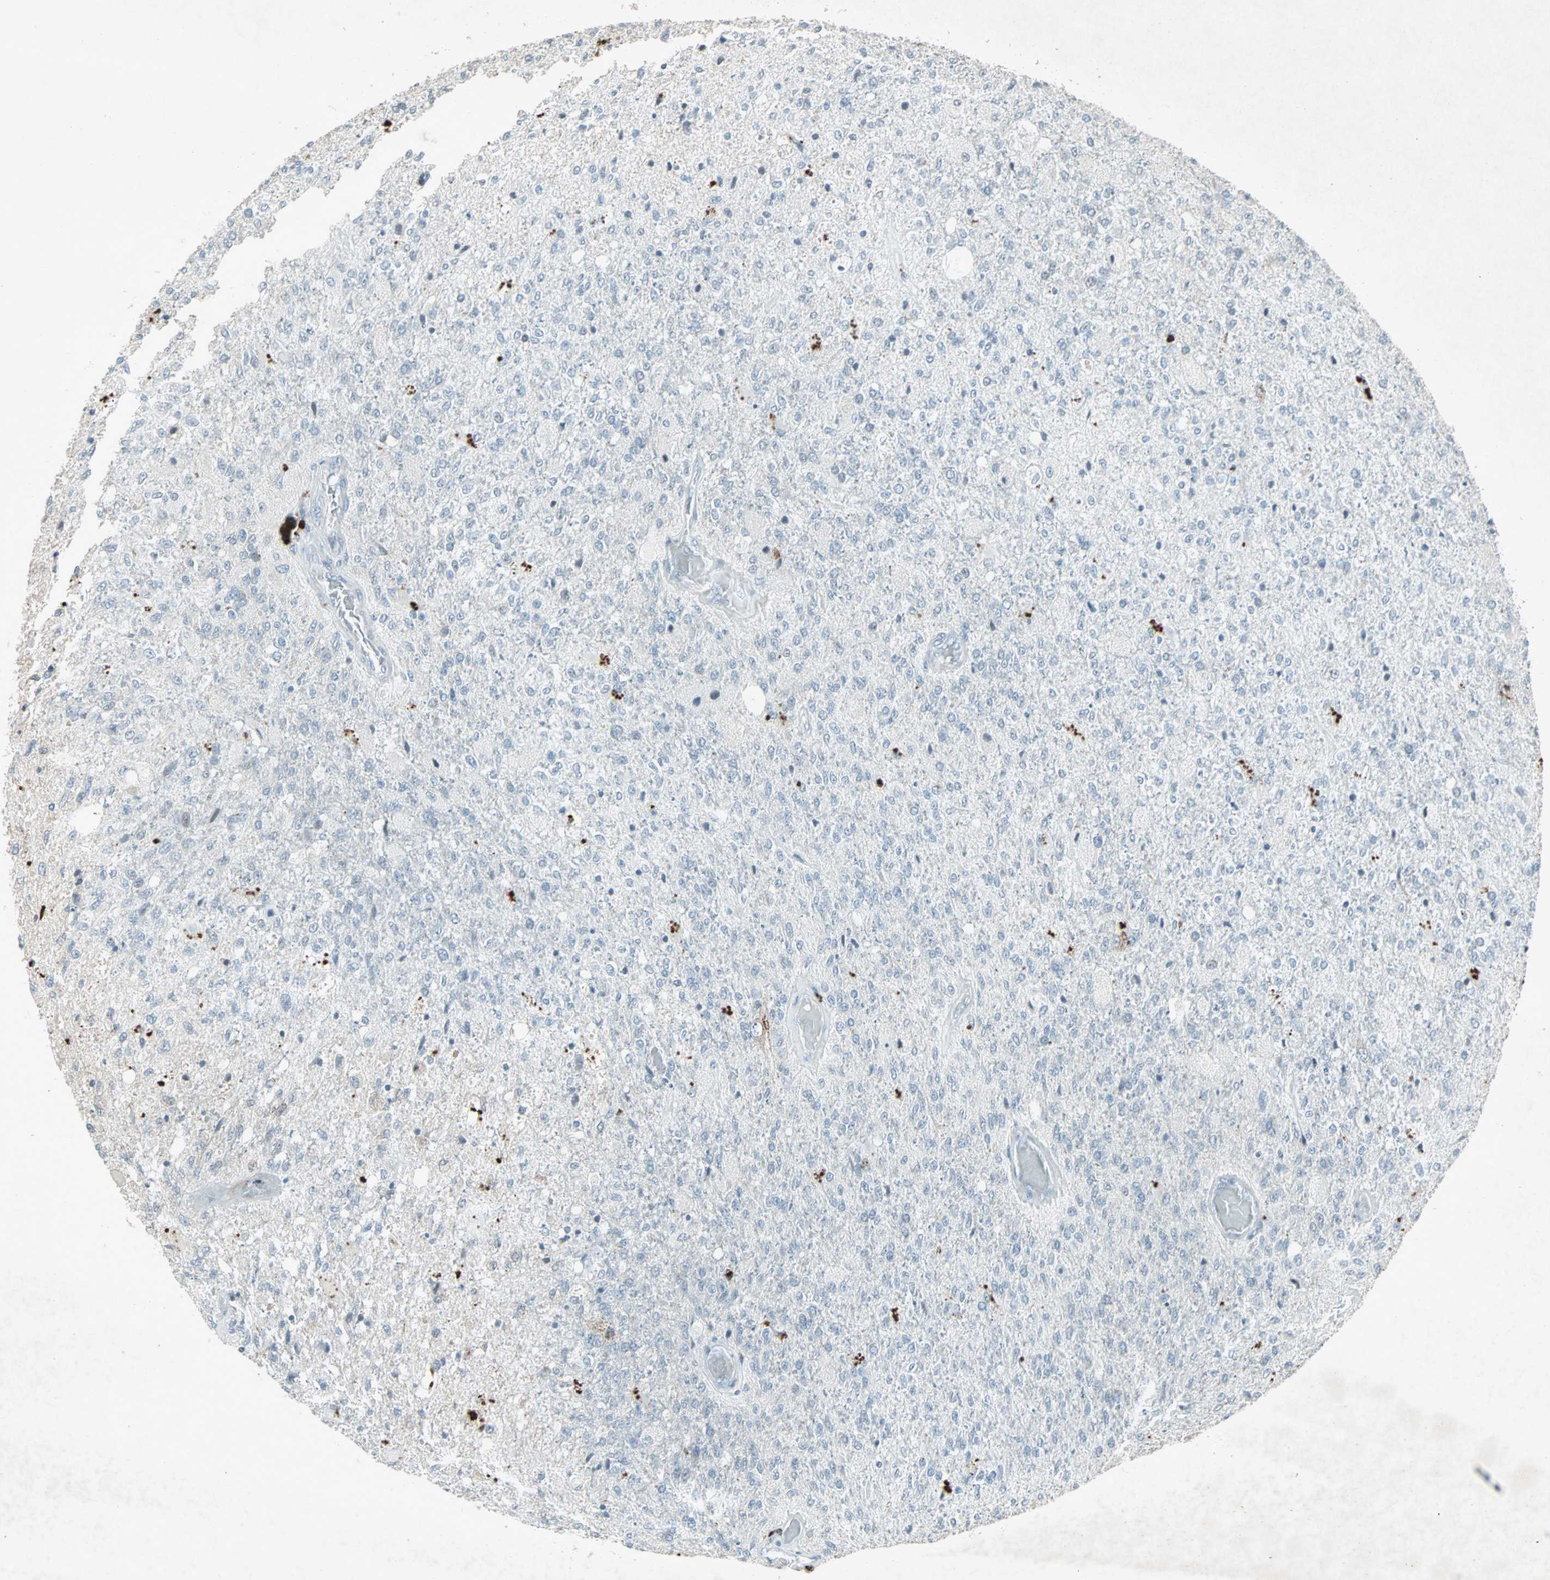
{"staining": {"intensity": "negative", "quantity": "none", "location": "none"}, "tissue": "glioma", "cell_type": "Tumor cells", "image_type": "cancer", "snomed": [{"axis": "morphology", "description": "Normal tissue, NOS"}, {"axis": "morphology", "description": "Glioma, malignant, High grade"}, {"axis": "topography", "description": "Cerebral cortex"}], "caption": "The image exhibits no significant staining in tumor cells of high-grade glioma (malignant).", "gene": "LANCL3", "patient": {"sex": "male", "age": 77}}